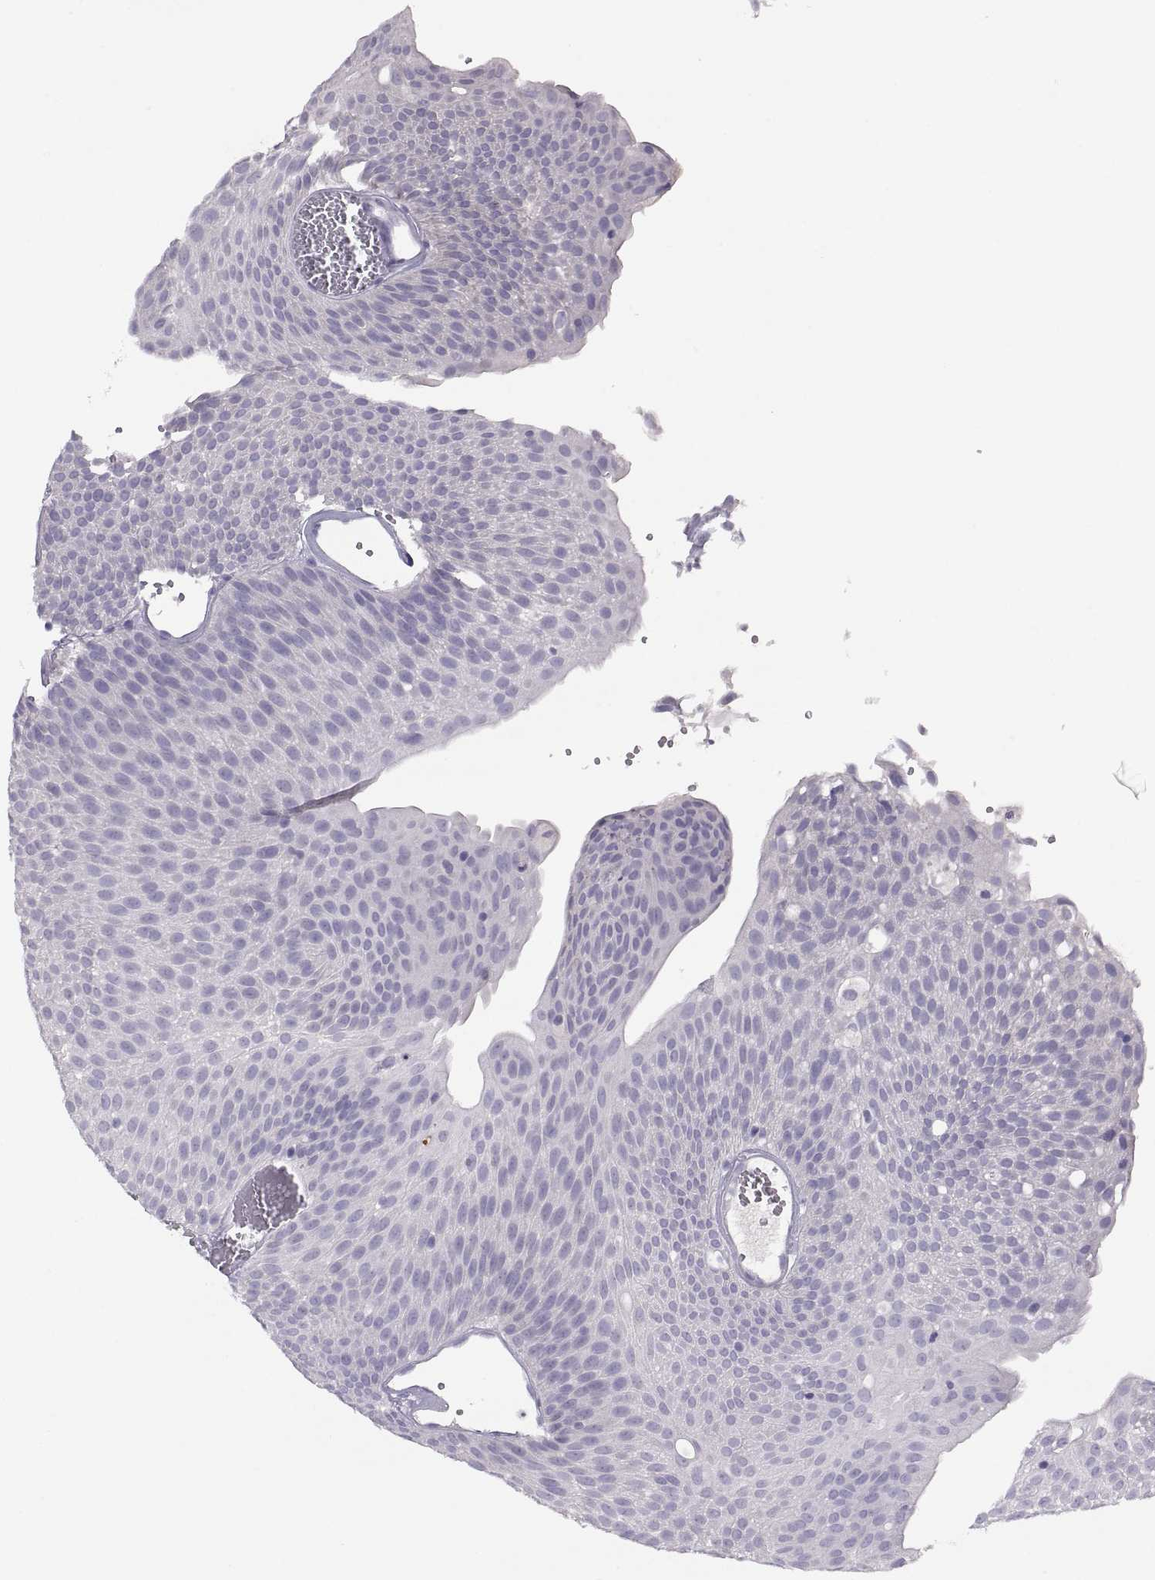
{"staining": {"intensity": "negative", "quantity": "none", "location": "none"}, "tissue": "urothelial cancer", "cell_type": "Tumor cells", "image_type": "cancer", "snomed": [{"axis": "morphology", "description": "Urothelial carcinoma, Low grade"}, {"axis": "topography", "description": "Urinary bladder"}], "caption": "The micrograph exhibits no staining of tumor cells in urothelial carcinoma (low-grade).", "gene": "TBX19", "patient": {"sex": "male", "age": 52}}